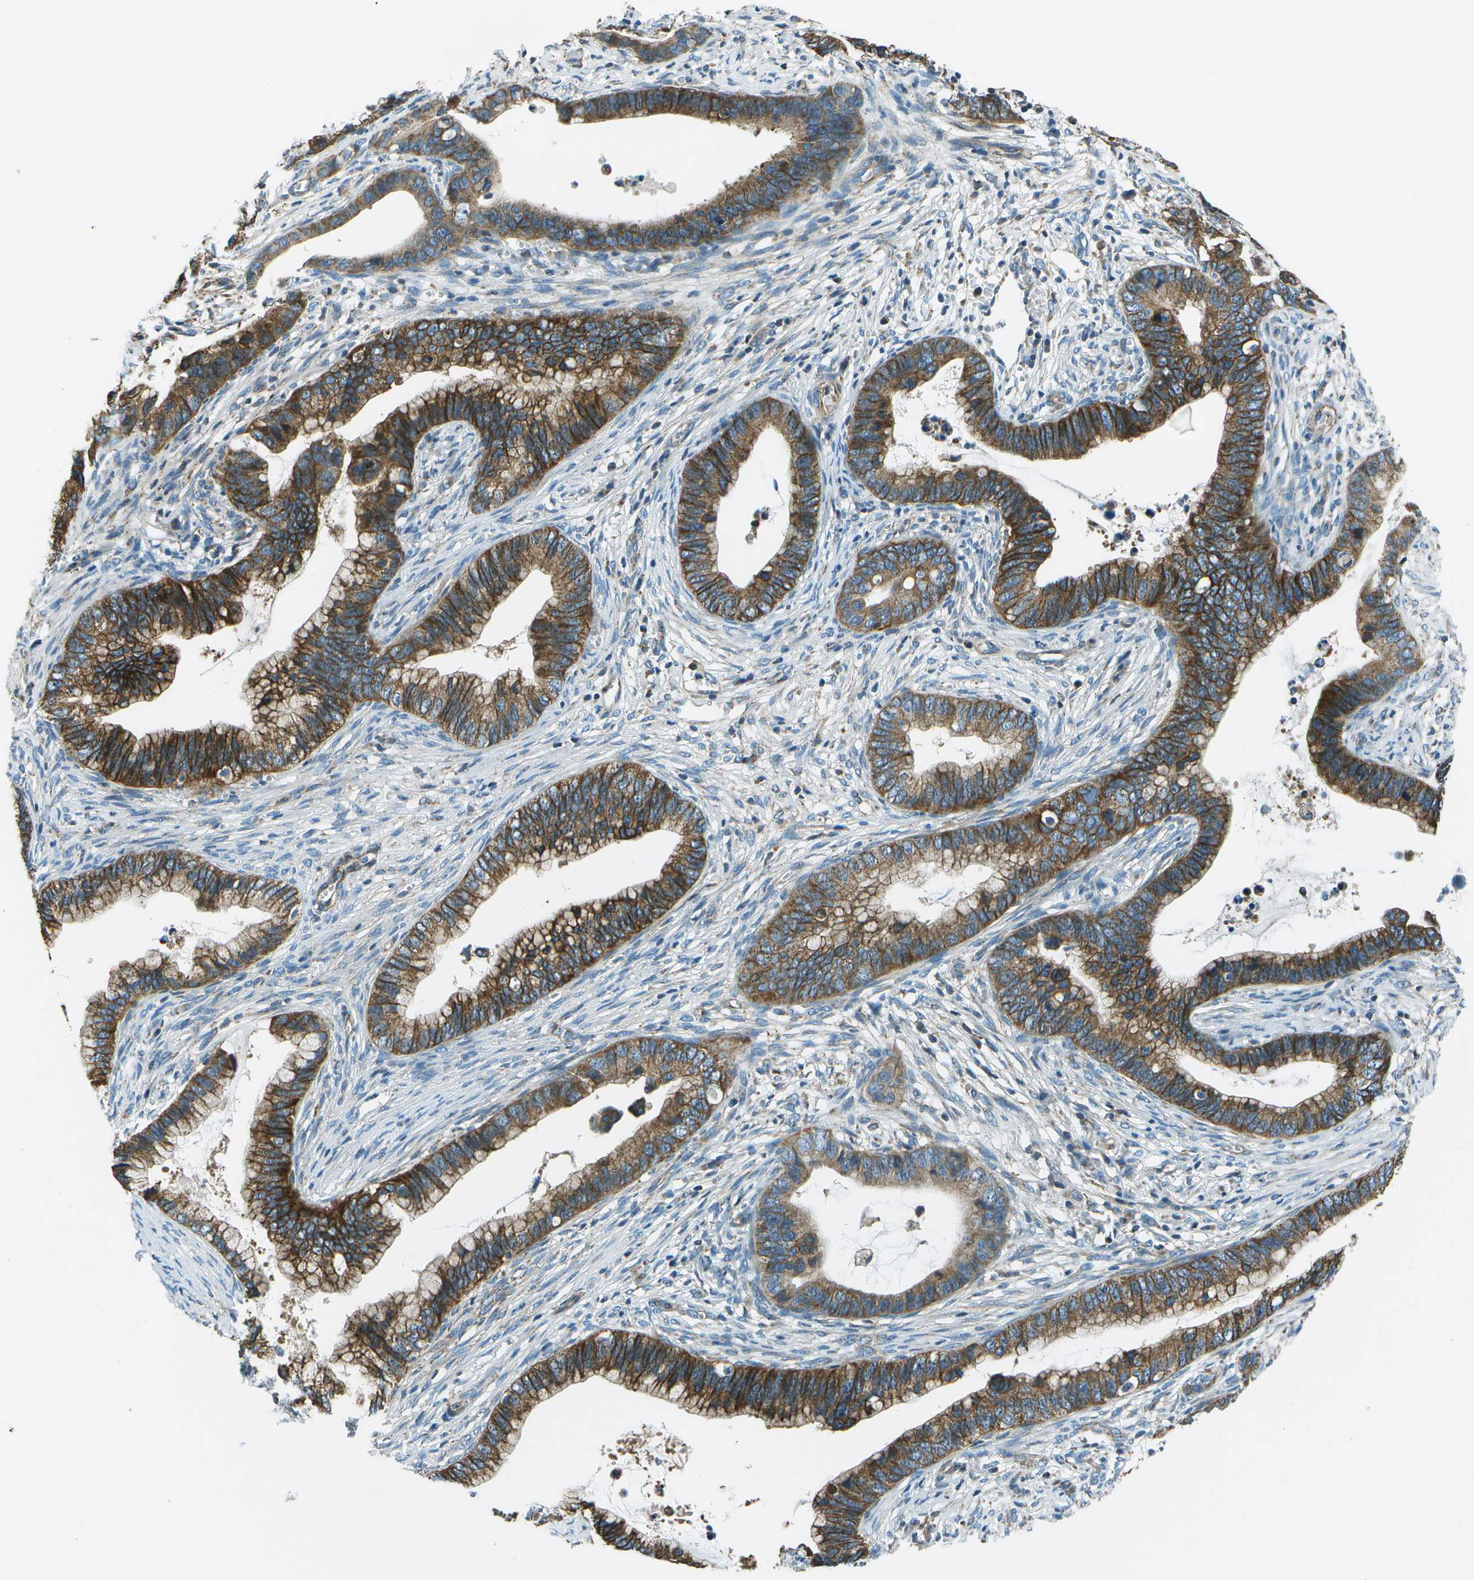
{"staining": {"intensity": "strong", "quantity": ">75%", "location": "cytoplasmic/membranous"}, "tissue": "cervical cancer", "cell_type": "Tumor cells", "image_type": "cancer", "snomed": [{"axis": "morphology", "description": "Adenocarcinoma, NOS"}, {"axis": "topography", "description": "Cervix"}], "caption": "DAB immunohistochemical staining of human cervical cancer (adenocarcinoma) reveals strong cytoplasmic/membranous protein staining in approximately >75% of tumor cells. Nuclei are stained in blue.", "gene": "TMEM51", "patient": {"sex": "female", "age": 44}}